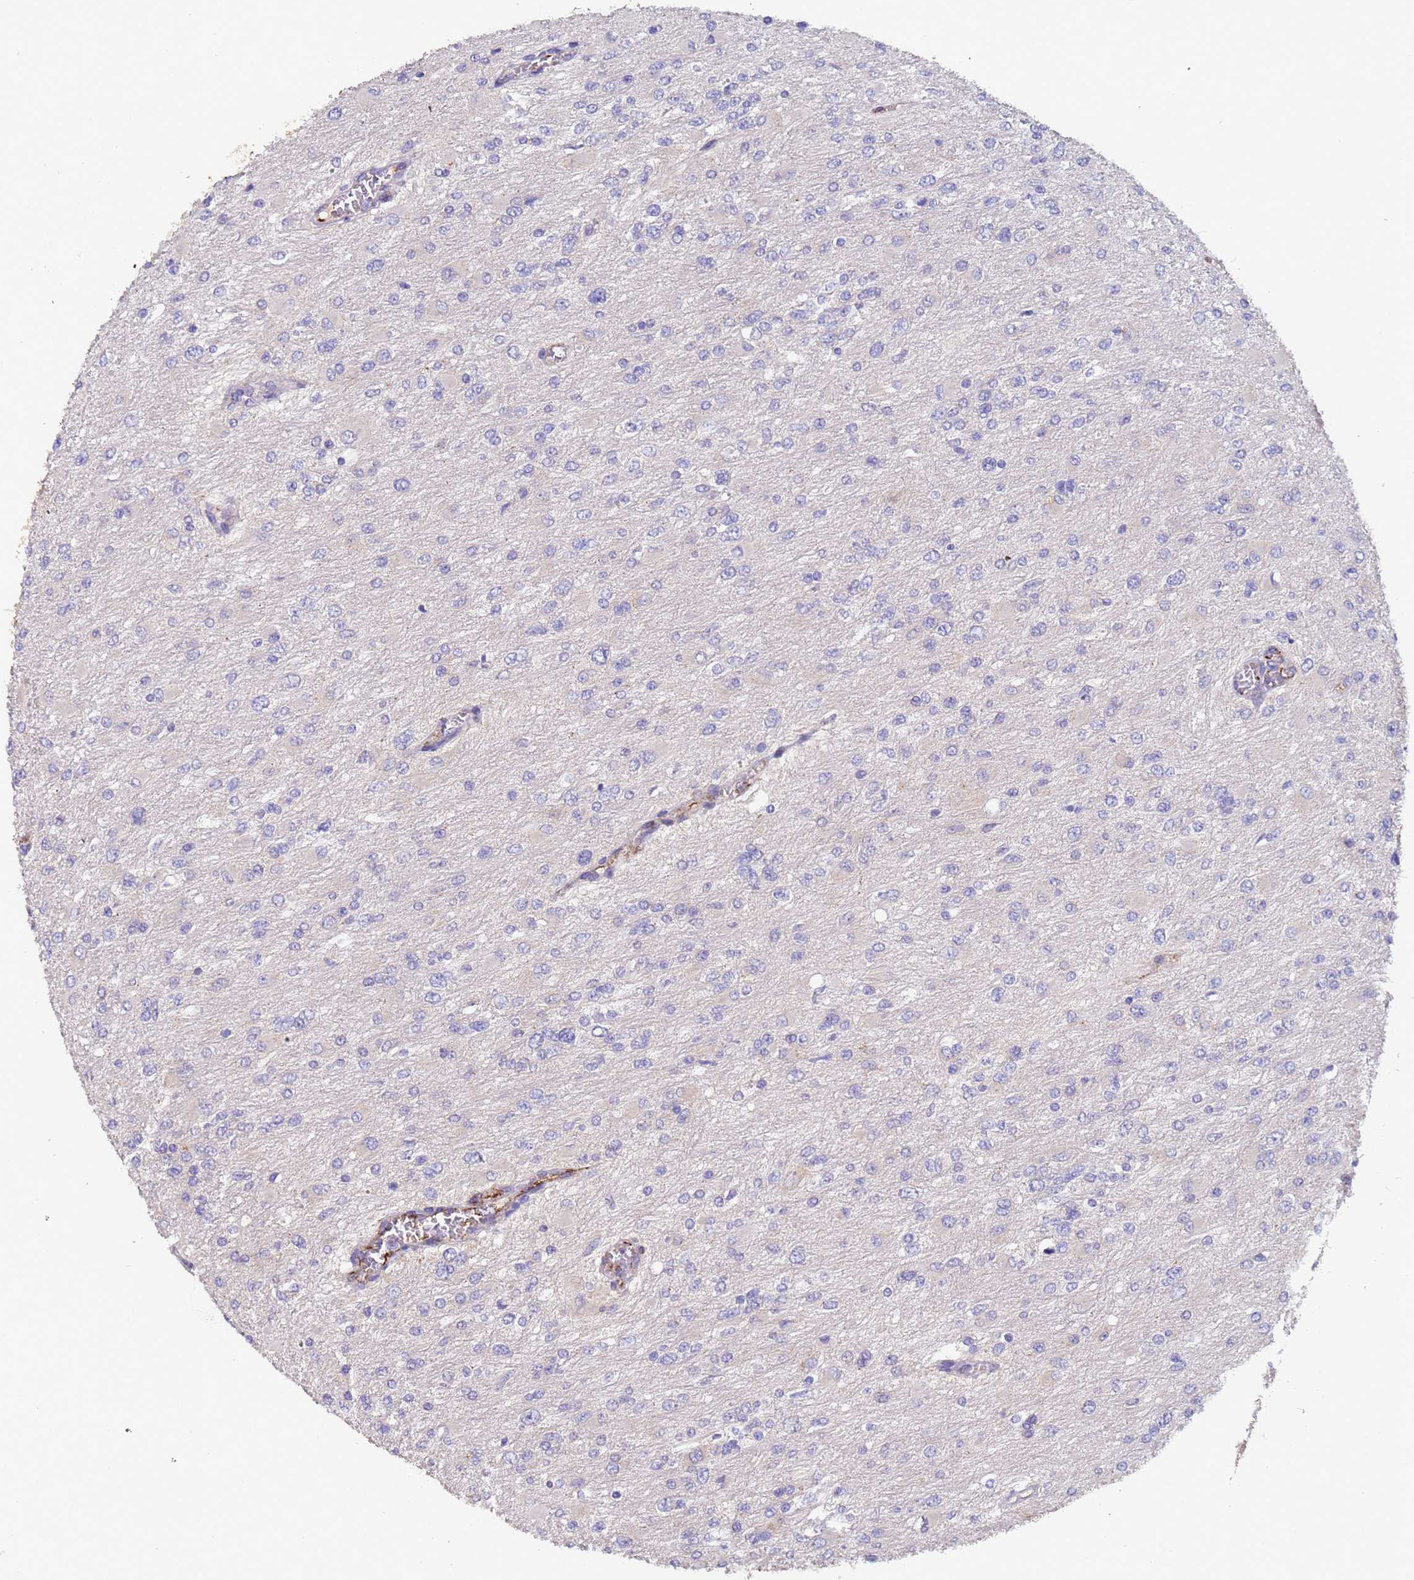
{"staining": {"intensity": "negative", "quantity": "none", "location": "none"}, "tissue": "glioma", "cell_type": "Tumor cells", "image_type": "cancer", "snomed": [{"axis": "morphology", "description": "Glioma, malignant, High grade"}, {"axis": "topography", "description": "Cerebral cortex"}], "caption": "DAB immunohistochemical staining of glioma displays no significant positivity in tumor cells. (DAB (3,3'-diaminobenzidine) IHC, high magnification).", "gene": "ZNF248", "patient": {"sex": "female", "age": 36}}